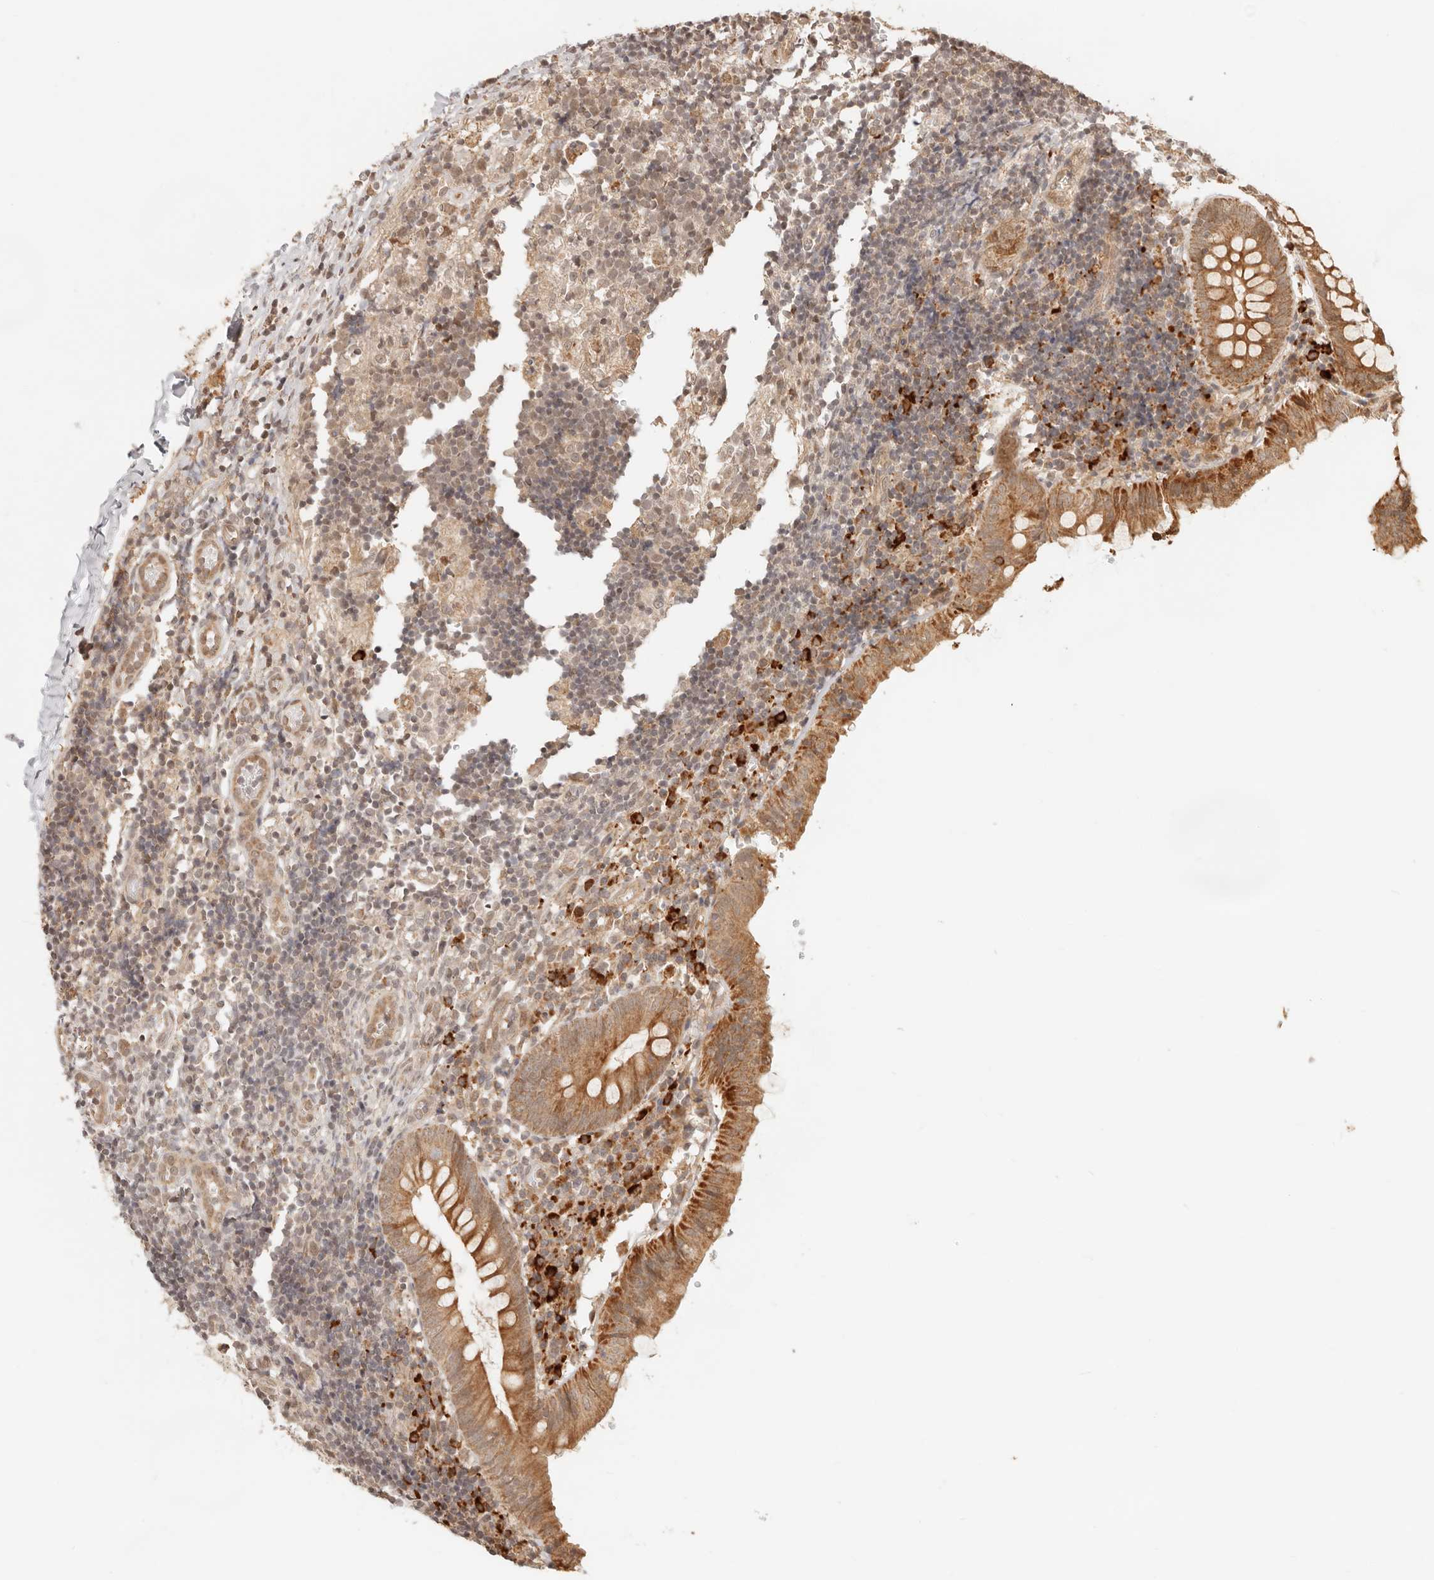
{"staining": {"intensity": "strong", "quantity": "25%-75%", "location": "cytoplasmic/membranous"}, "tissue": "appendix", "cell_type": "Glandular cells", "image_type": "normal", "snomed": [{"axis": "morphology", "description": "Normal tissue, NOS"}, {"axis": "topography", "description": "Appendix"}], "caption": "Brown immunohistochemical staining in benign appendix reveals strong cytoplasmic/membranous staining in approximately 25%-75% of glandular cells. Immunohistochemistry (ihc) stains the protein in brown and the nuclei are stained blue.", "gene": "BAALC", "patient": {"sex": "male", "age": 8}}